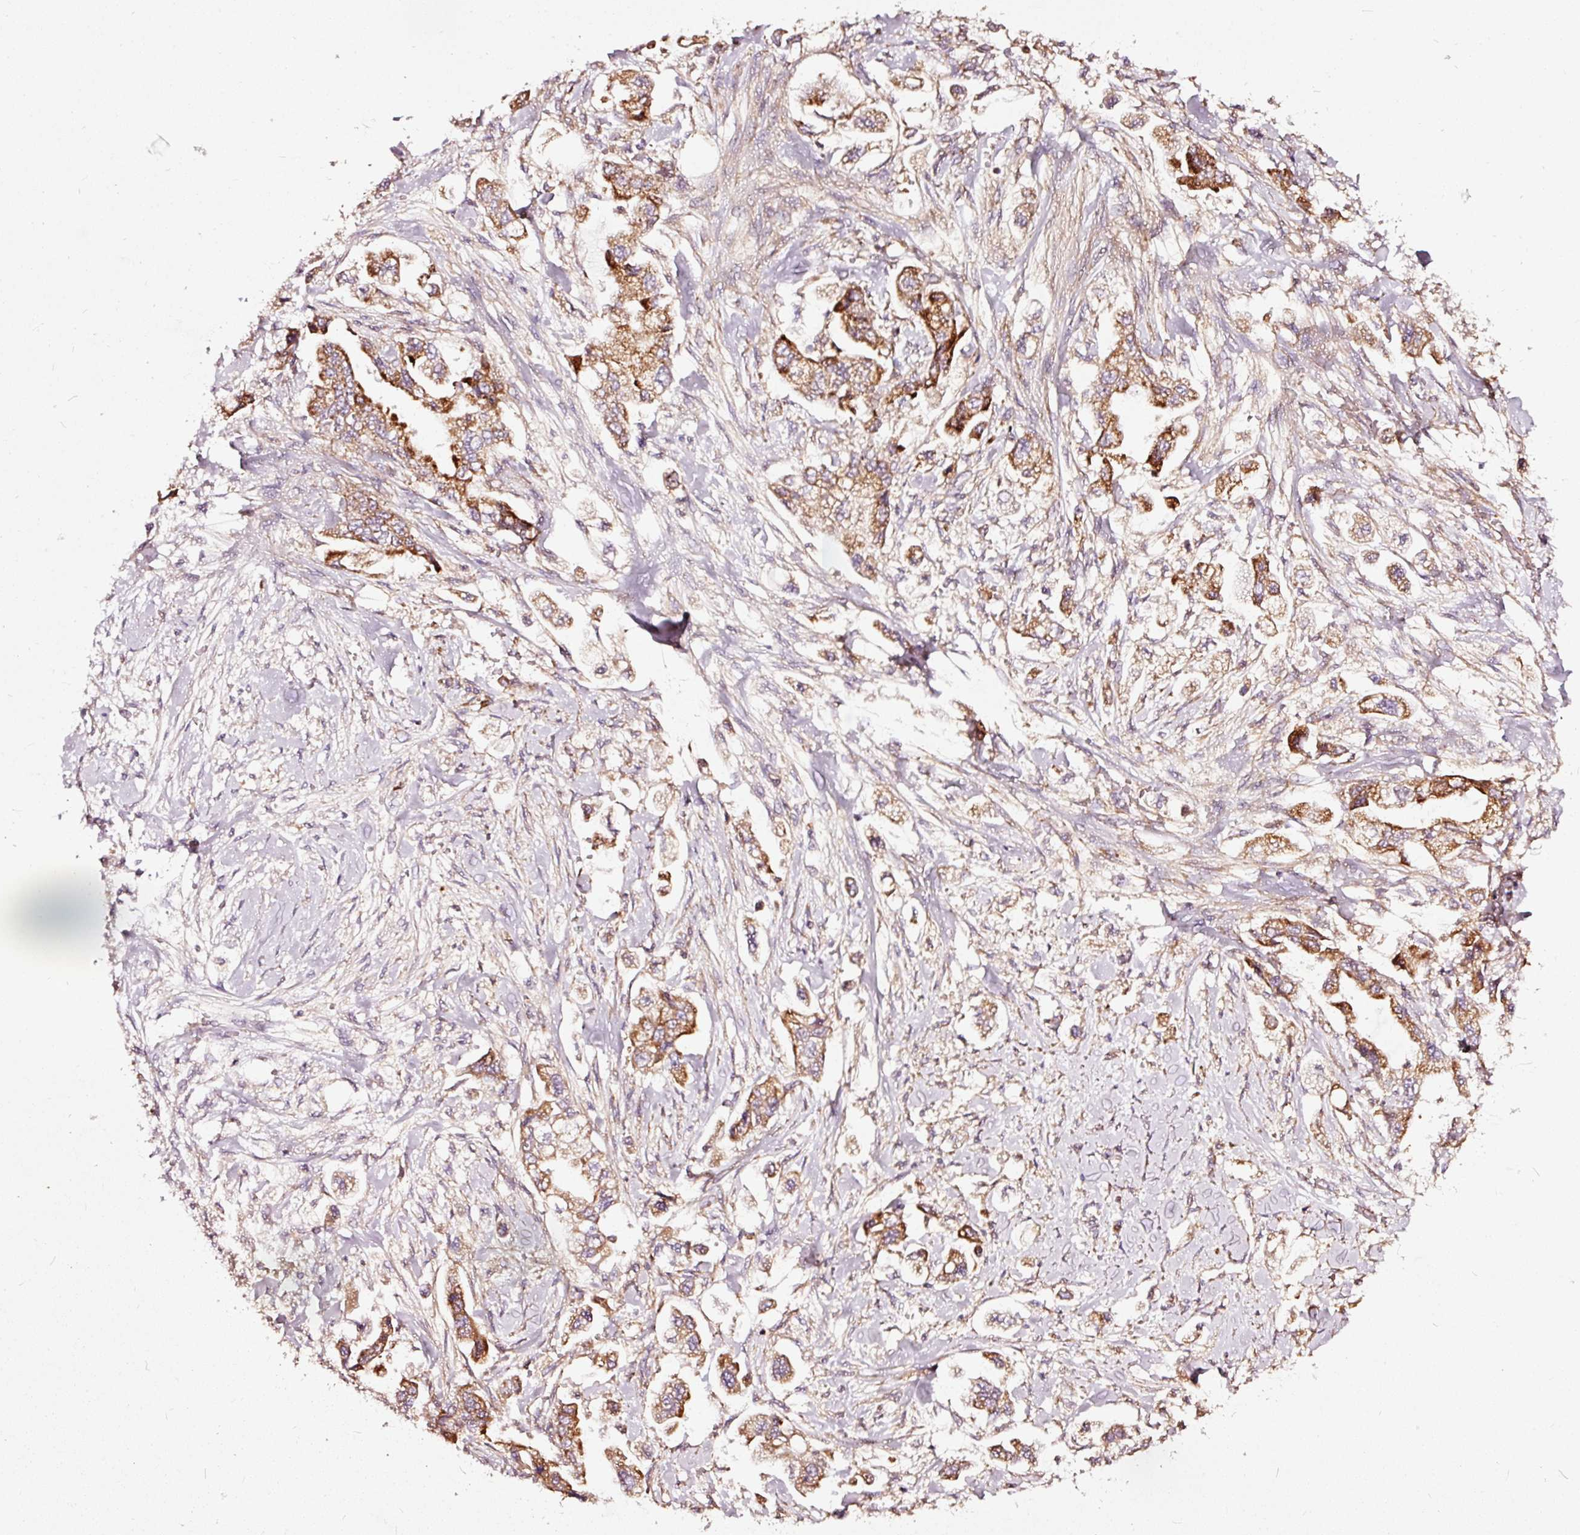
{"staining": {"intensity": "strong", "quantity": ">75%", "location": "cytoplasmic/membranous"}, "tissue": "stomach cancer", "cell_type": "Tumor cells", "image_type": "cancer", "snomed": [{"axis": "morphology", "description": "Adenocarcinoma, NOS"}, {"axis": "topography", "description": "Stomach"}], "caption": "Protein expression analysis of stomach adenocarcinoma exhibits strong cytoplasmic/membranous expression in about >75% of tumor cells.", "gene": "TPM1", "patient": {"sex": "male", "age": 62}}